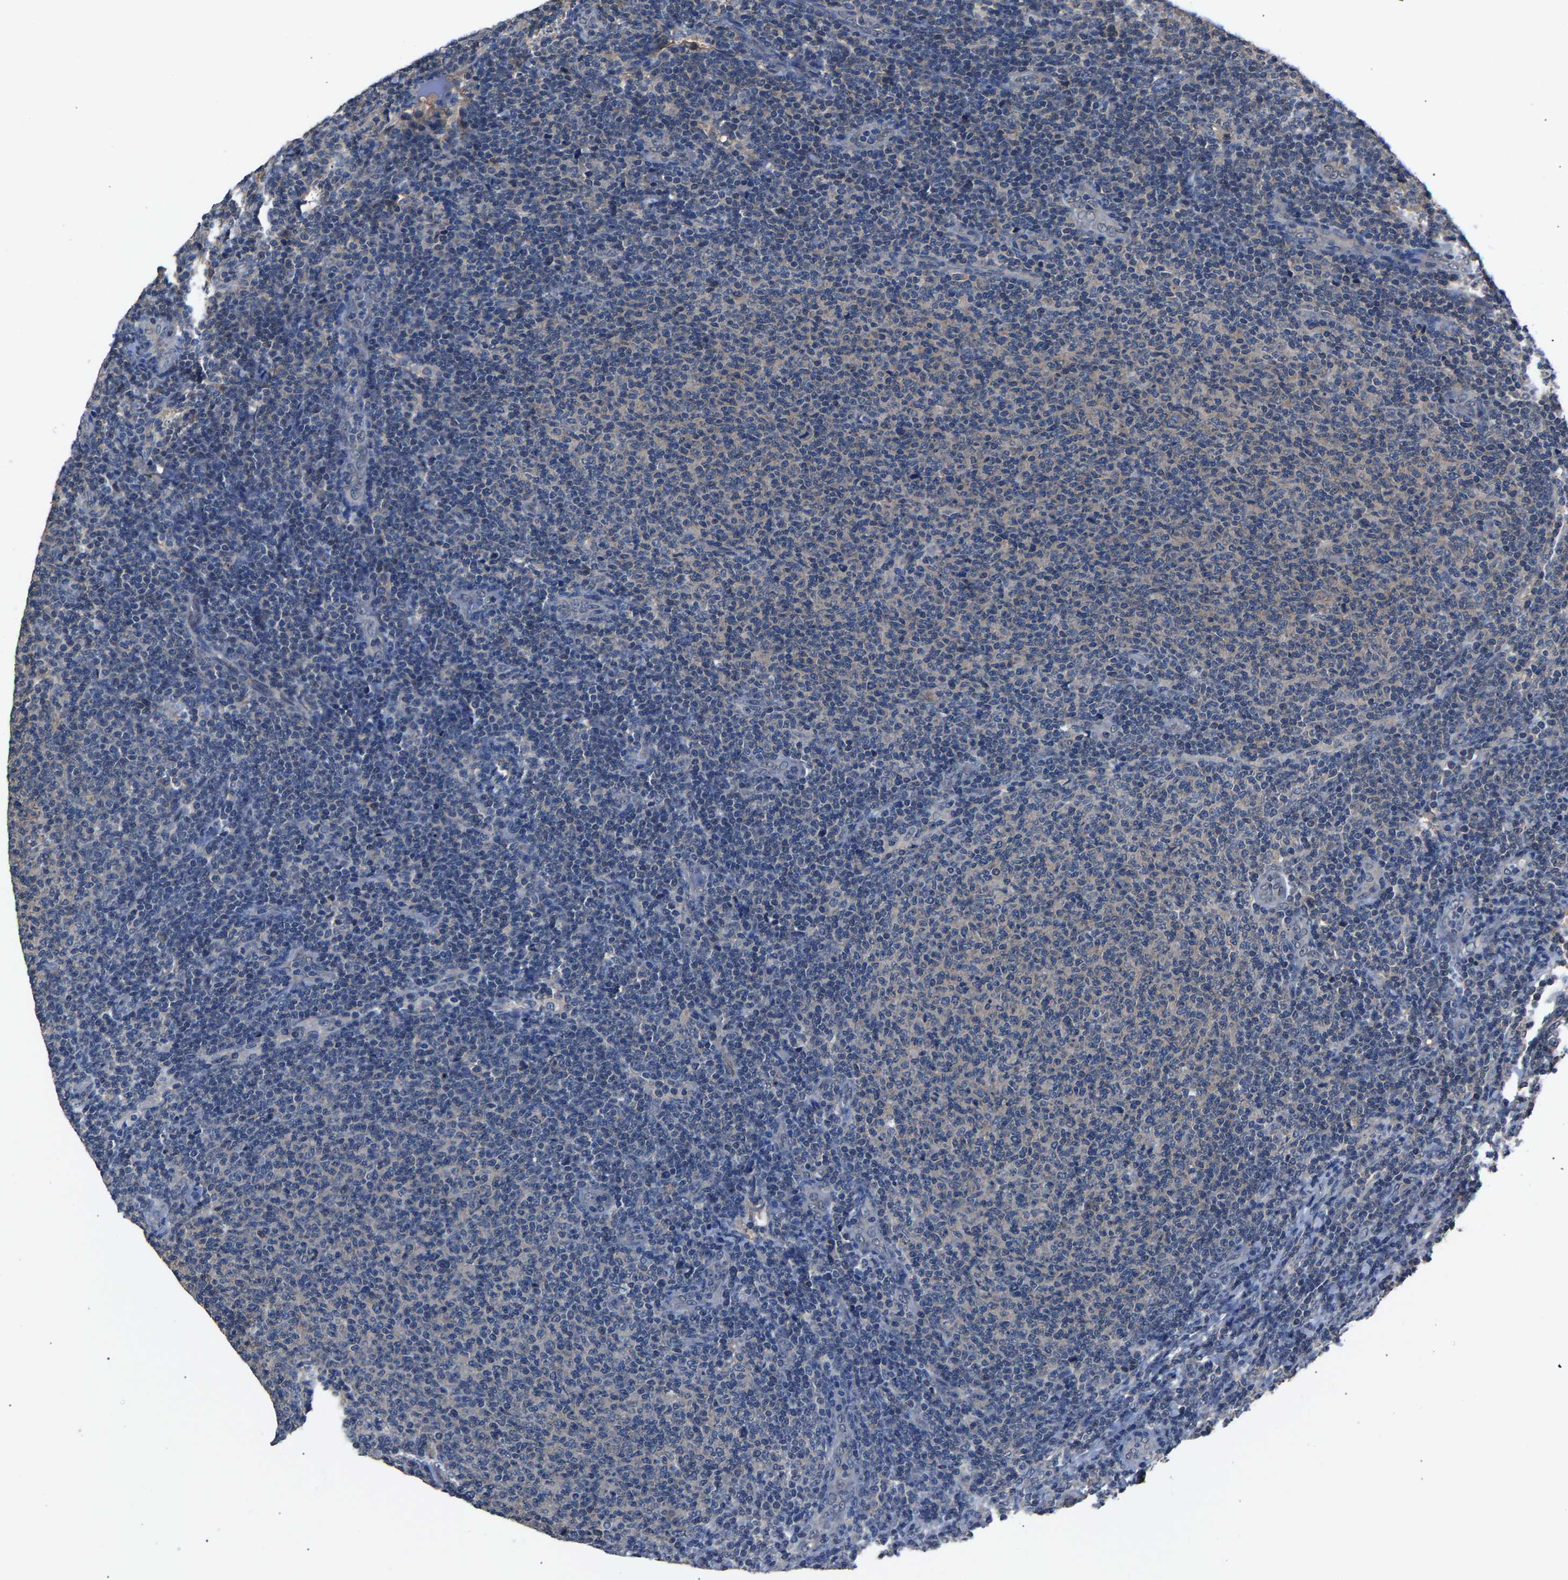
{"staining": {"intensity": "weak", "quantity": "<25%", "location": "cytoplasmic/membranous"}, "tissue": "lymphoma", "cell_type": "Tumor cells", "image_type": "cancer", "snomed": [{"axis": "morphology", "description": "Malignant lymphoma, non-Hodgkin's type, Low grade"}, {"axis": "topography", "description": "Lymph node"}], "caption": "DAB immunohistochemical staining of lymphoma demonstrates no significant positivity in tumor cells. (Stains: DAB immunohistochemistry (IHC) with hematoxylin counter stain, Microscopy: brightfield microscopy at high magnification).", "gene": "ABCC9", "patient": {"sex": "male", "age": 66}}